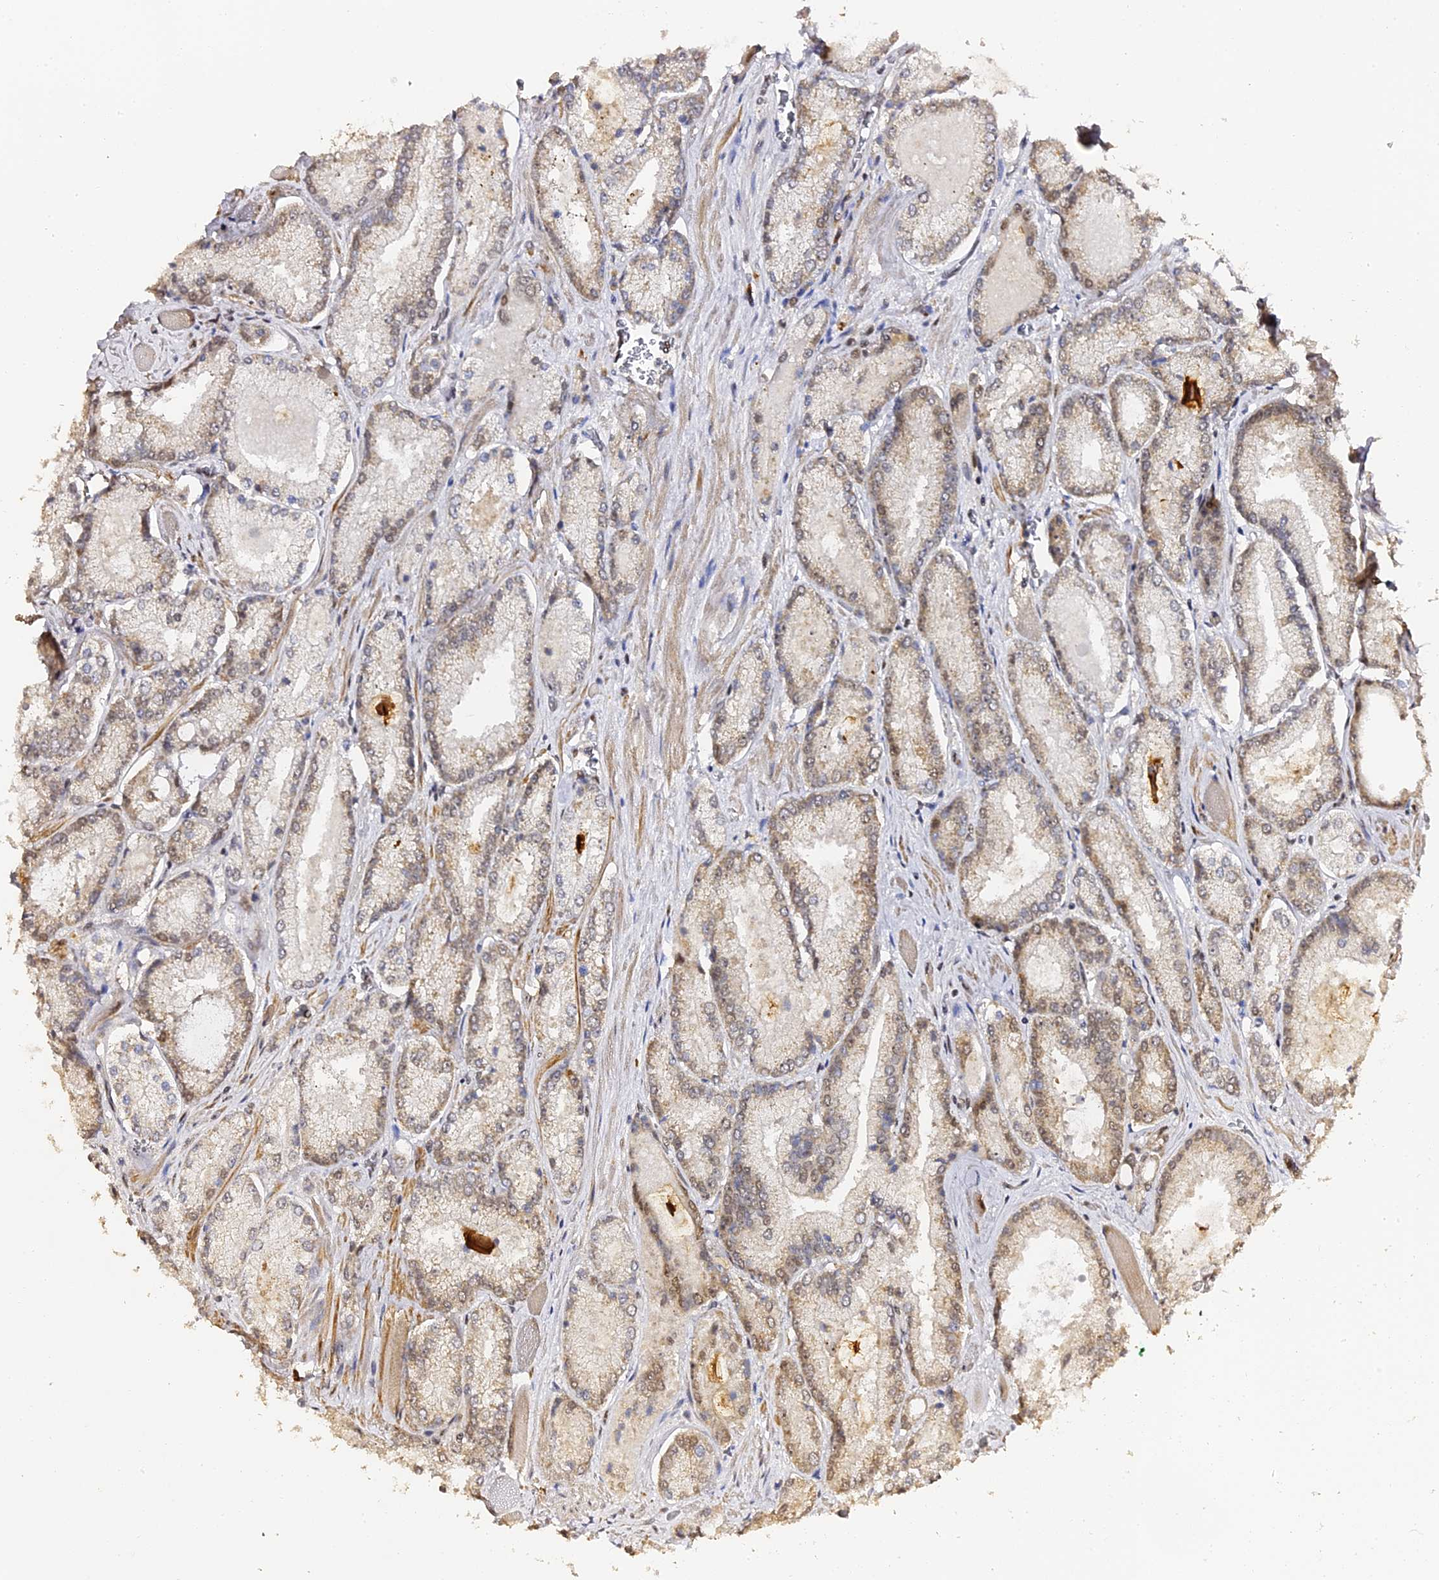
{"staining": {"intensity": "weak", "quantity": ">75%", "location": "cytoplasmic/membranous,nuclear"}, "tissue": "prostate cancer", "cell_type": "Tumor cells", "image_type": "cancer", "snomed": [{"axis": "morphology", "description": "Adenocarcinoma, Low grade"}, {"axis": "topography", "description": "Prostate"}], "caption": "An immunohistochemistry image of tumor tissue is shown. Protein staining in brown highlights weak cytoplasmic/membranous and nuclear positivity in prostate cancer within tumor cells.", "gene": "MCRS1", "patient": {"sex": "male", "age": 74}}